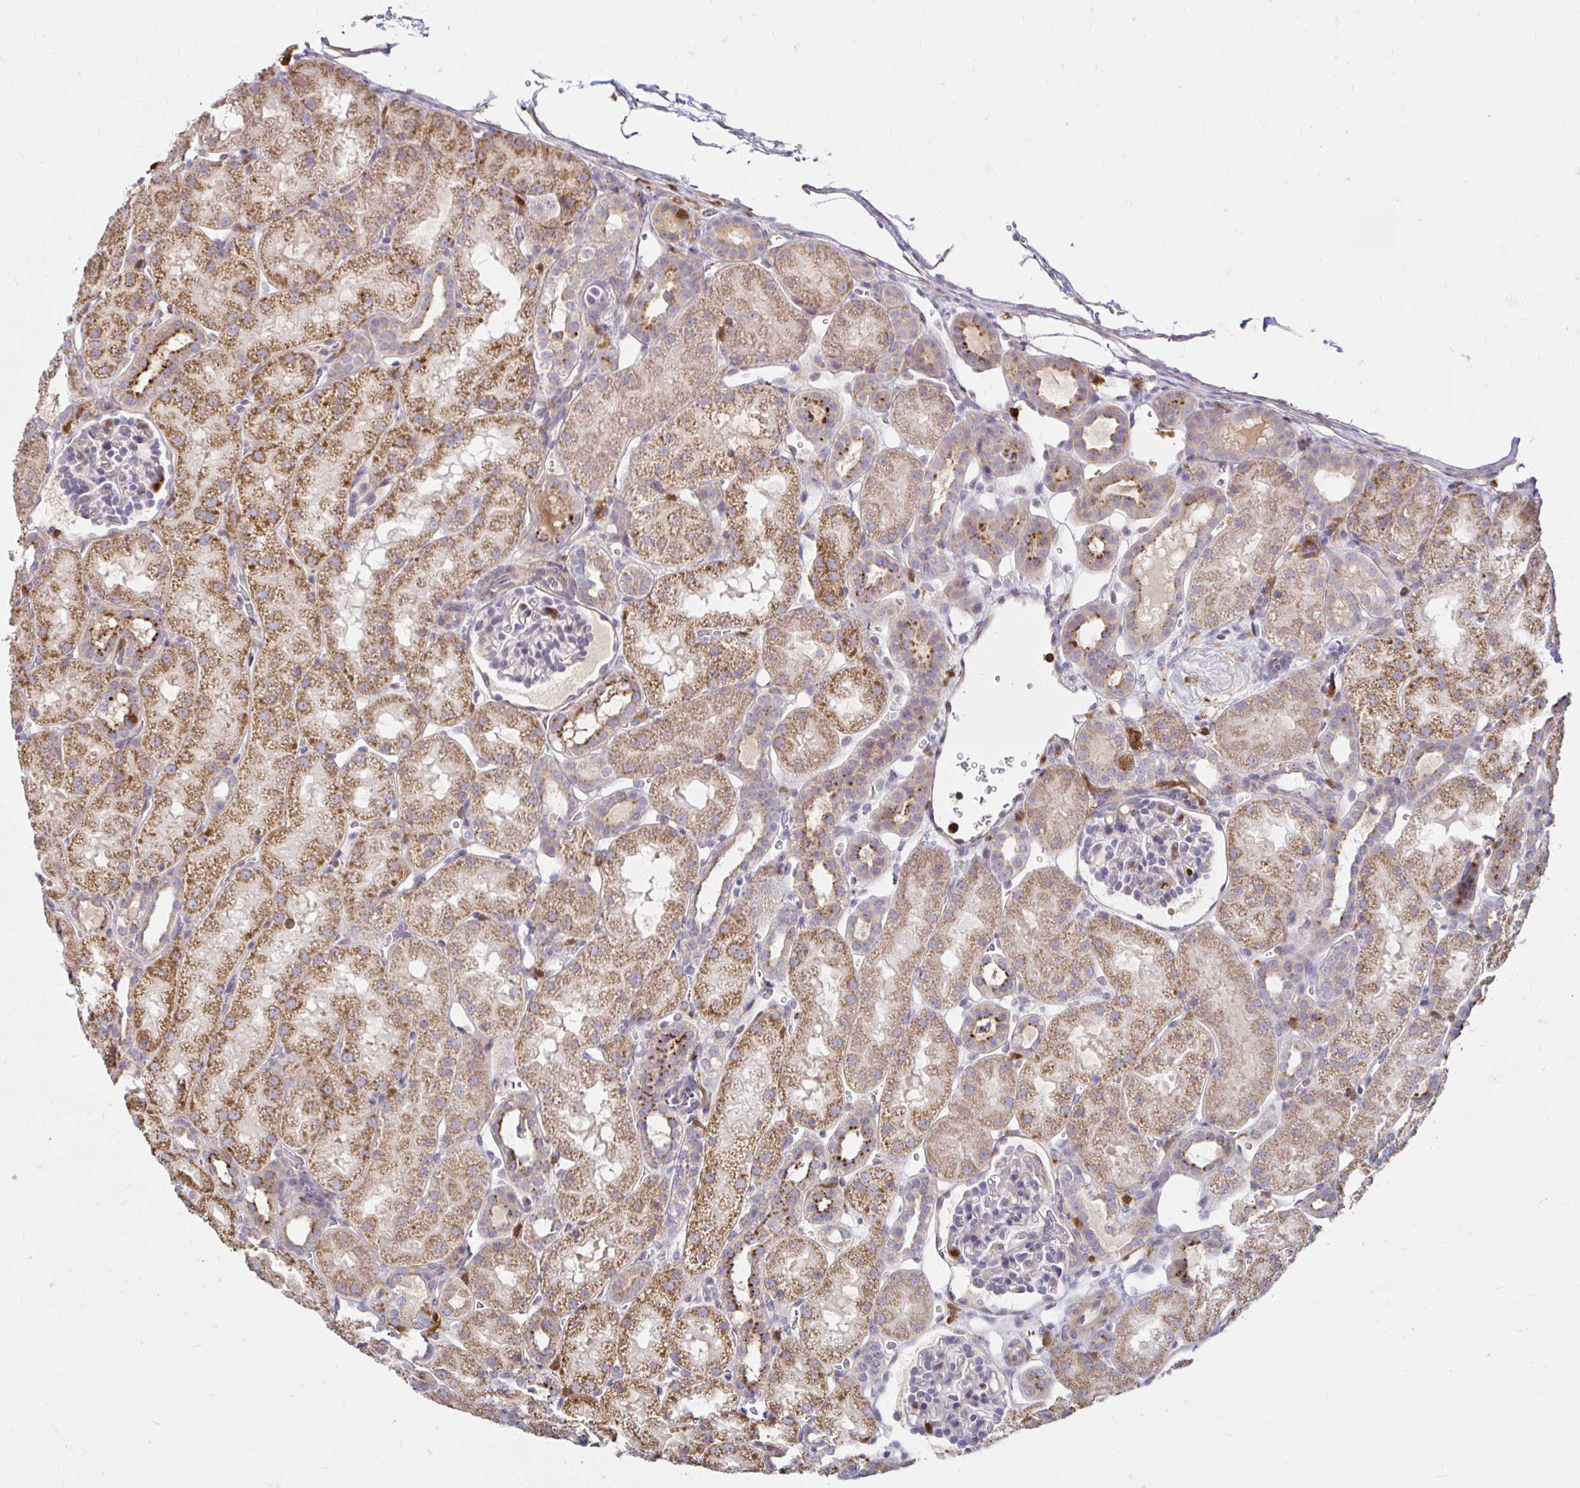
{"staining": {"intensity": "negative", "quantity": "none", "location": "none"}, "tissue": "kidney", "cell_type": "Cells in glomeruli", "image_type": "normal", "snomed": [{"axis": "morphology", "description": "Normal tissue, NOS"}, {"axis": "topography", "description": "Kidney"}], "caption": "The image demonstrates no significant expression in cells in glomeruli of kidney.", "gene": "PYCARD", "patient": {"sex": "male", "age": 2}}